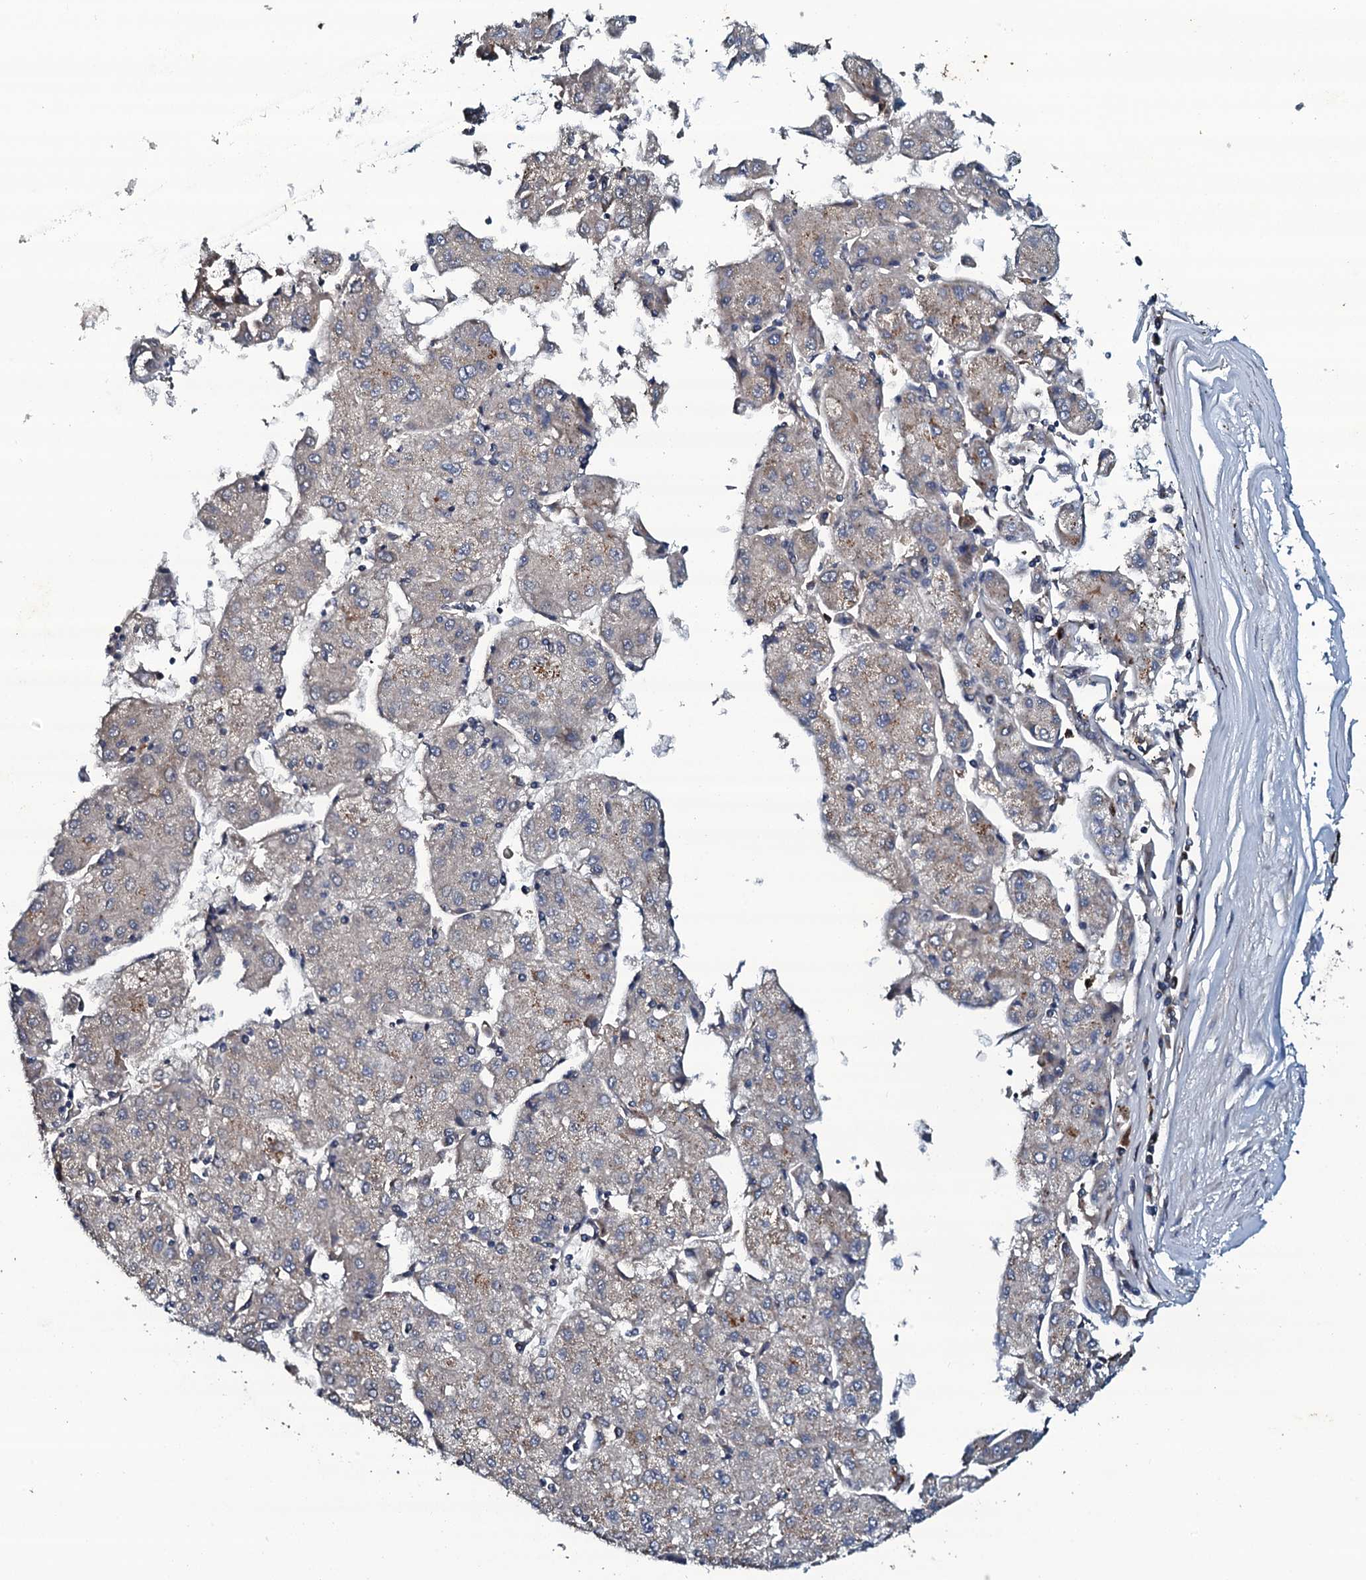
{"staining": {"intensity": "weak", "quantity": "<25%", "location": "cytoplasmic/membranous"}, "tissue": "liver cancer", "cell_type": "Tumor cells", "image_type": "cancer", "snomed": [{"axis": "morphology", "description": "Carcinoma, Hepatocellular, NOS"}, {"axis": "topography", "description": "Liver"}], "caption": "Immunohistochemistry micrograph of human hepatocellular carcinoma (liver) stained for a protein (brown), which displays no staining in tumor cells.", "gene": "GRK2", "patient": {"sex": "male", "age": 72}}